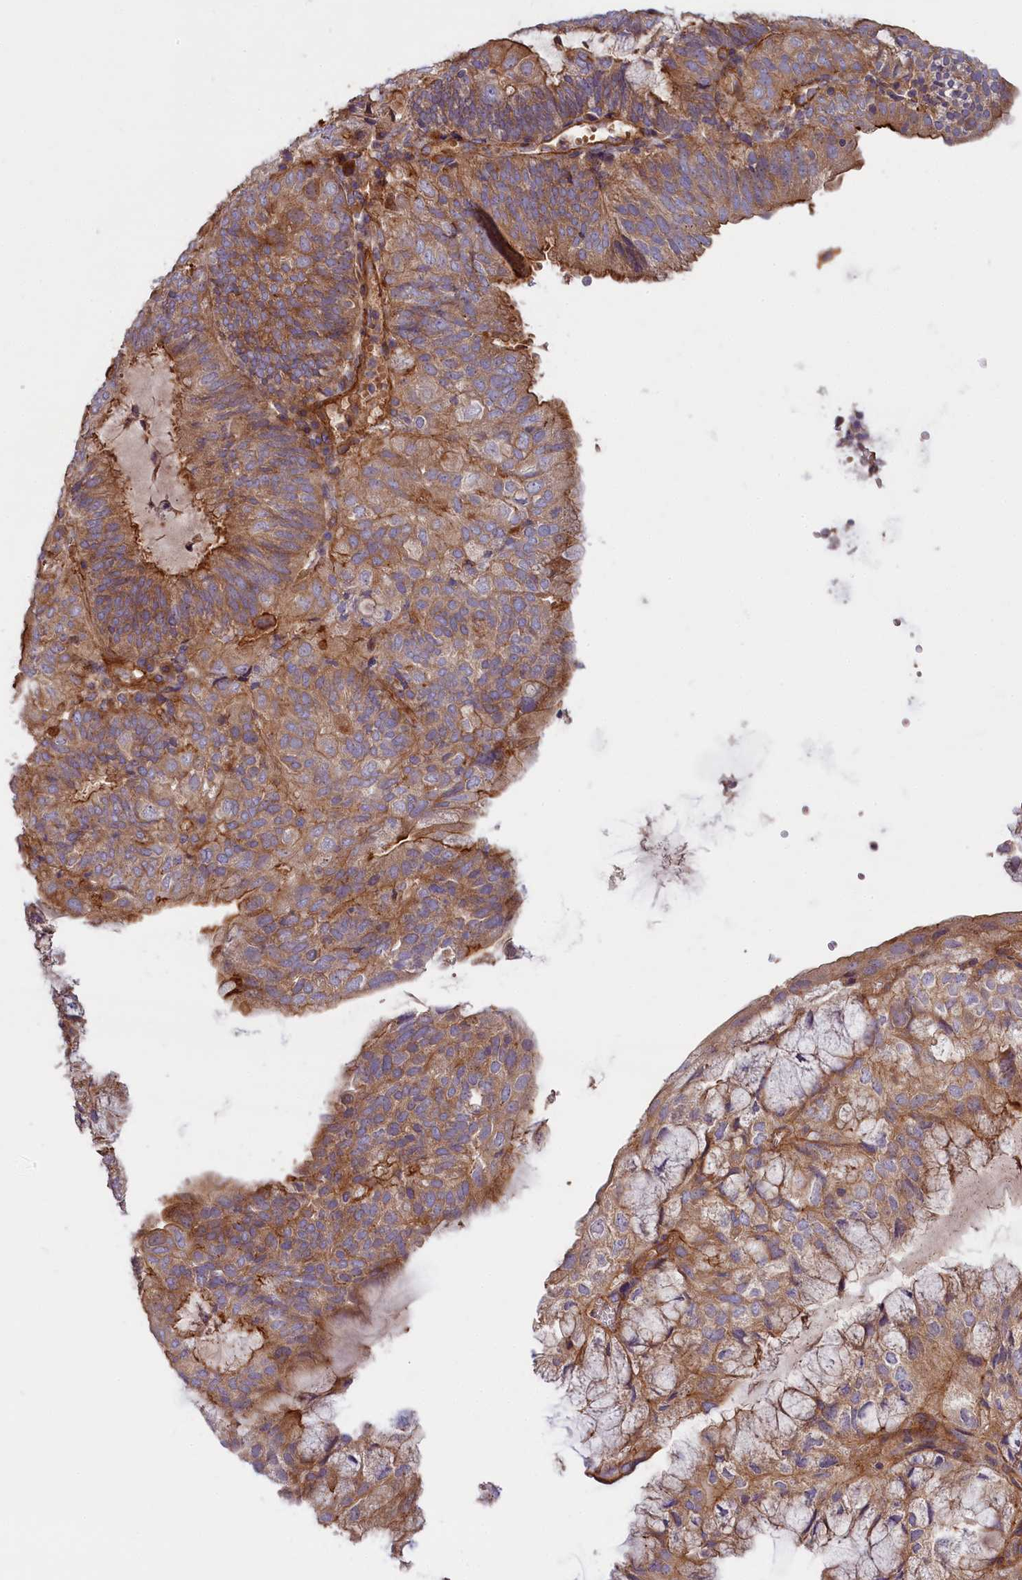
{"staining": {"intensity": "weak", "quantity": "25%-75%", "location": "cytoplasmic/membranous"}, "tissue": "endometrial cancer", "cell_type": "Tumor cells", "image_type": "cancer", "snomed": [{"axis": "morphology", "description": "Adenocarcinoma, NOS"}, {"axis": "topography", "description": "Endometrium"}], "caption": "Weak cytoplasmic/membranous expression for a protein is appreciated in approximately 25%-75% of tumor cells of endometrial cancer using immunohistochemistry.", "gene": "FUZ", "patient": {"sex": "female", "age": 81}}